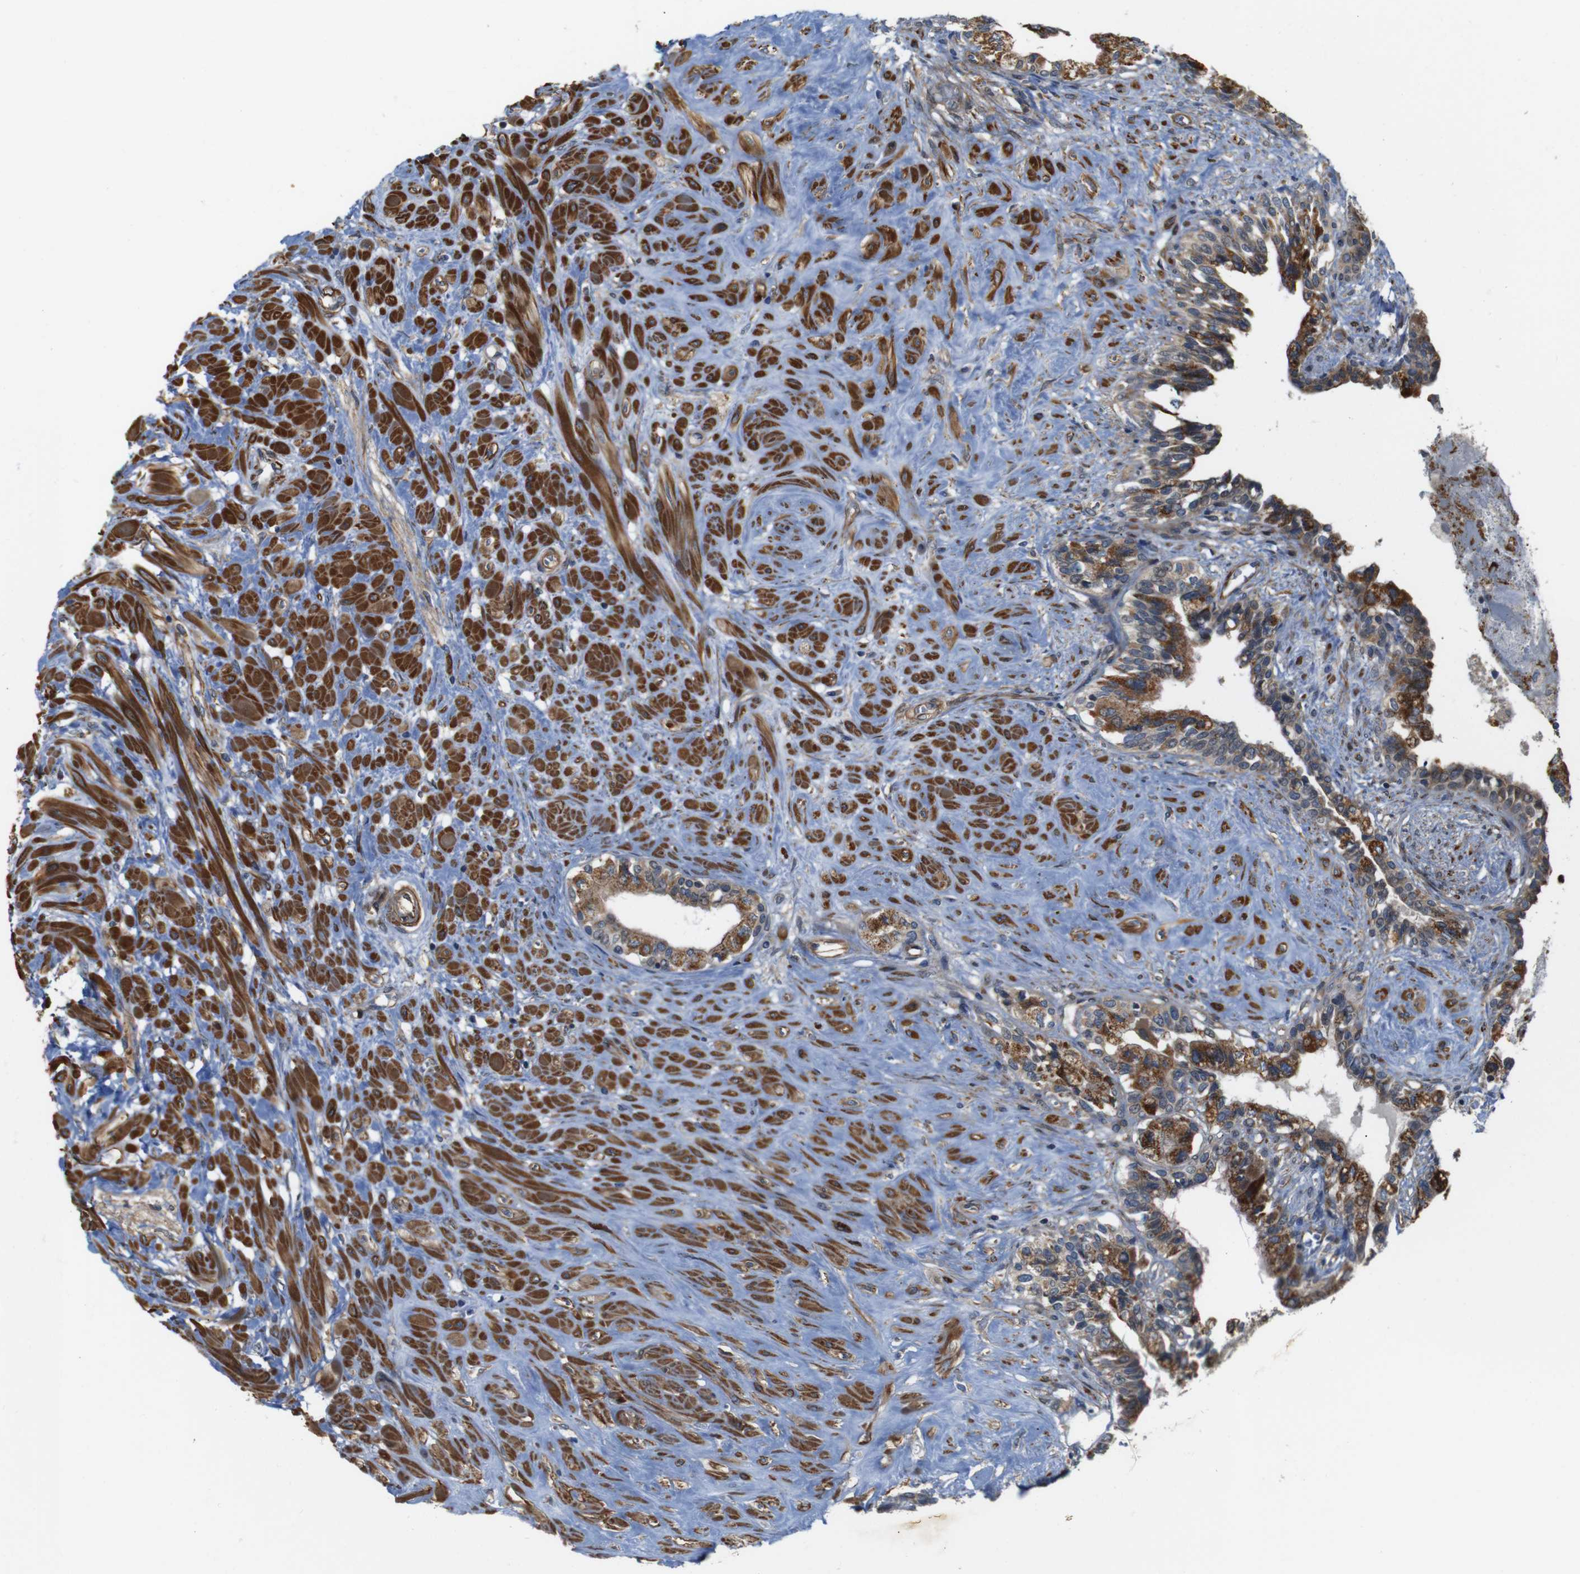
{"staining": {"intensity": "strong", "quantity": ">75%", "location": "cytoplasmic/membranous"}, "tissue": "seminal vesicle", "cell_type": "Glandular cells", "image_type": "normal", "snomed": [{"axis": "morphology", "description": "Normal tissue, NOS"}, {"axis": "topography", "description": "Seminal veicle"}], "caption": "Strong cytoplasmic/membranous protein expression is appreciated in about >75% of glandular cells in seminal vesicle. (DAB IHC, brown staining for protein, blue staining for nuclei).", "gene": "GGT7", "patient": {"sex": "male", "age": 63}}